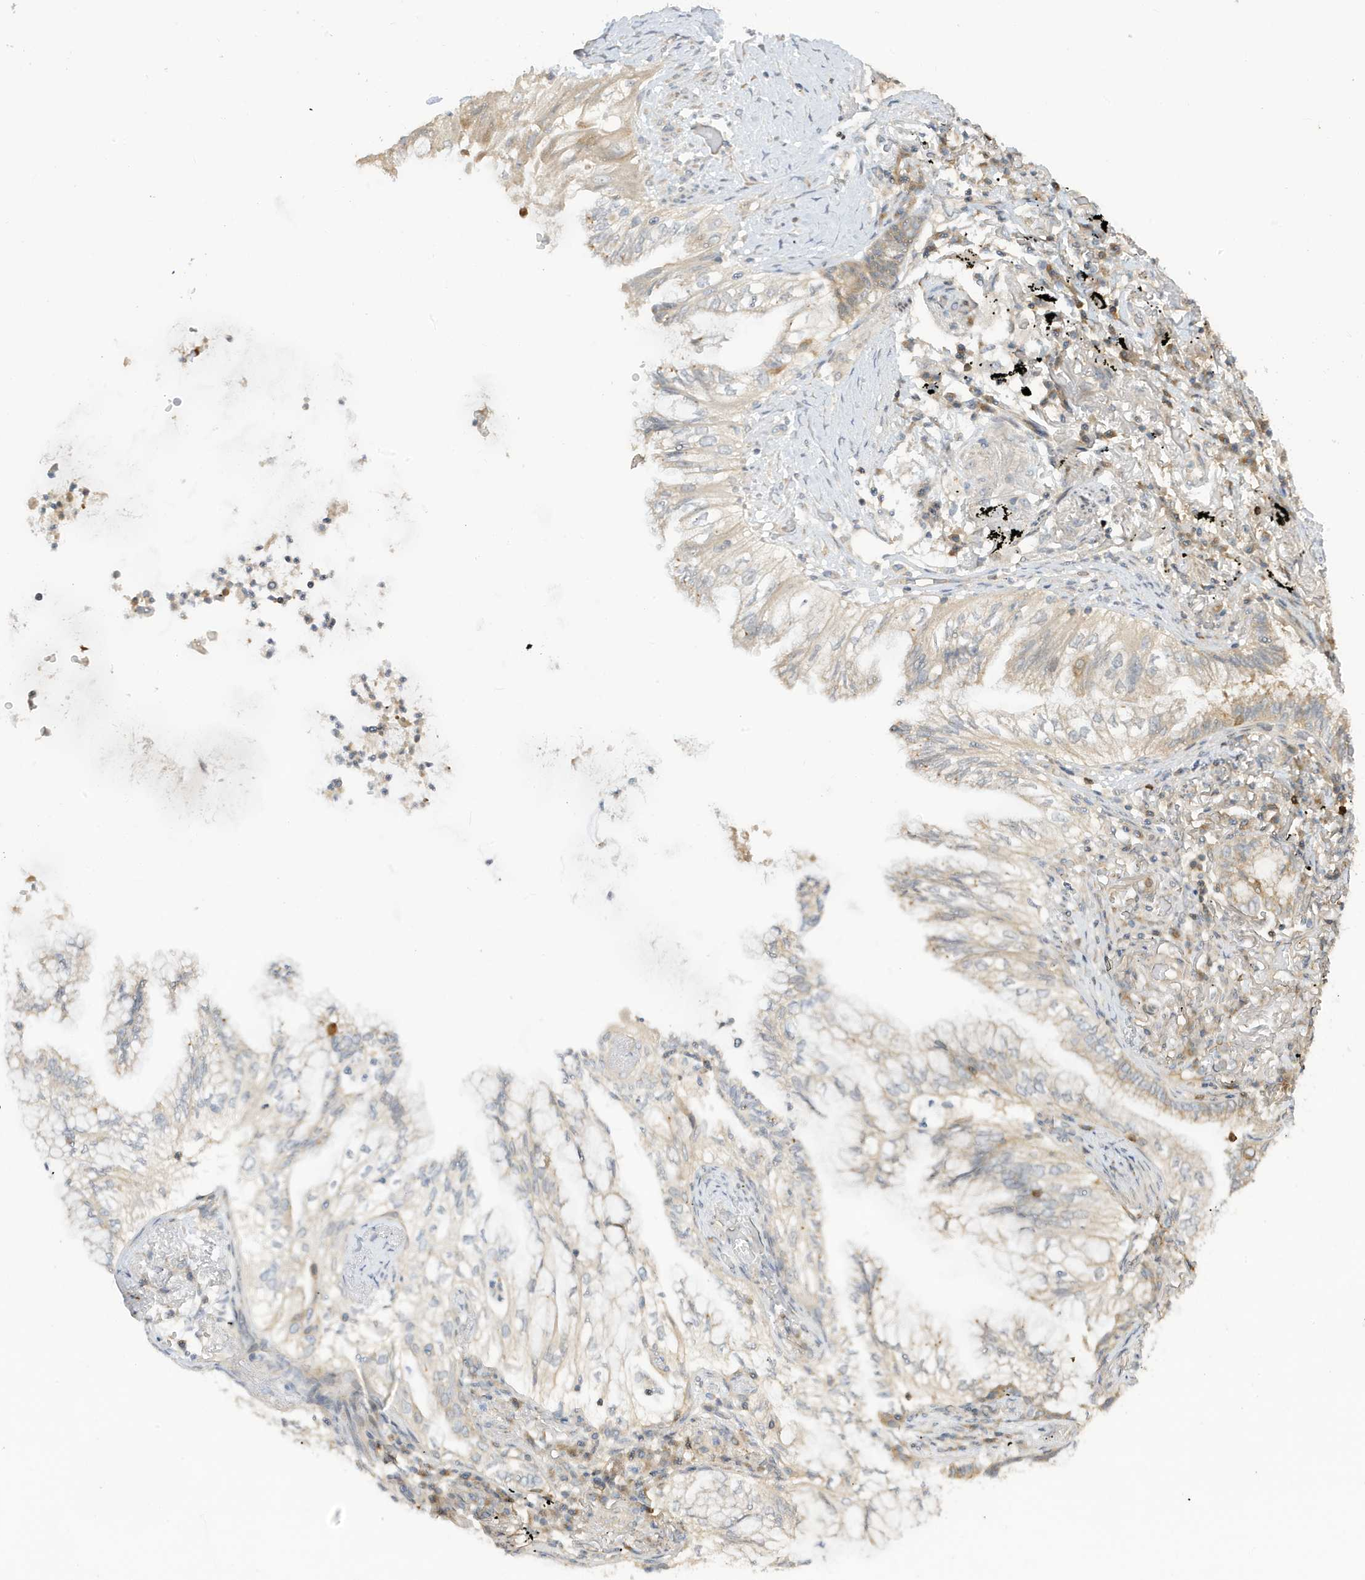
{"staining": {"intensity": "weak", "quantity": "<25%", "location": "cytoplasmic/membranous"}, "tissue": "lung cancer", "cell_type": "Tumor cells", "image_type": "cancer", "snomed": [{"axis": "morphology", "description": "Adenocarcinoma, NOS"}, {"axis": "topography", "description": "Lung"}], "caption": "High magnification brightfield microscopy of adenocarcinoma (lung) stained with DAB (brown) and counterstained with hematoxylin (blue): tumor cells show no significant expression.", "gene": "TAB3", "patient": {"sex": "female", "age": 70}}